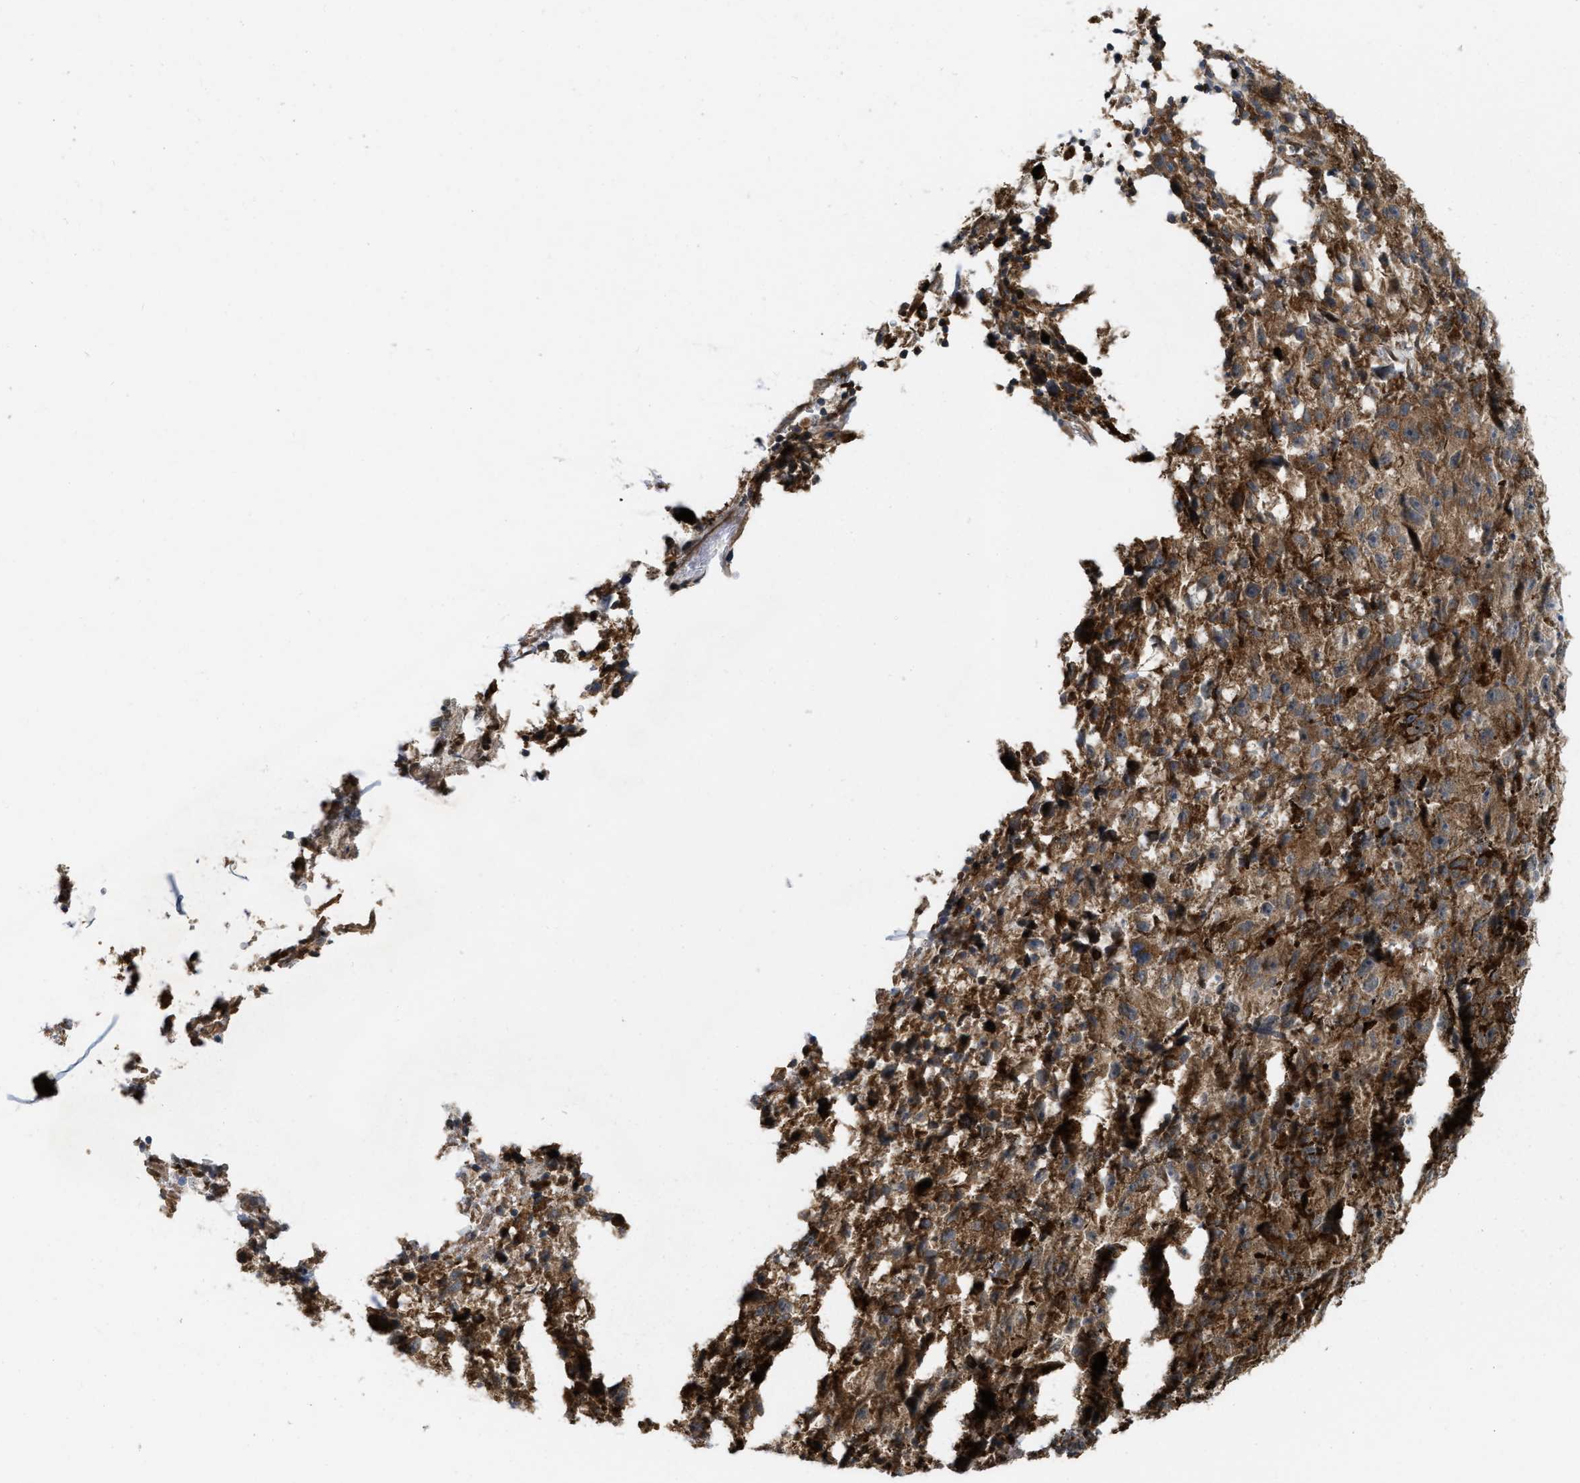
{"staining": {"intensity": "moderate", "quantity": ">75%", "location": "cytoplasmic/membranous"}, "tissue": "melanoma", "cell_type": "Tumor cells", "image_type": "cancer", "snomed": [{"axis": "morphology", "description": "Malignant melanoma, NOS"}, {"axis": "topography", "description": "Skin"}], "caption": "Protein expression by immunohistochemistry demonstrates moderate cytoplasmic/membranous staining in about >75% of tumor cells in melanoma.", "gene": "IQCE", "patient": {"sex": "female", "age": 104}}